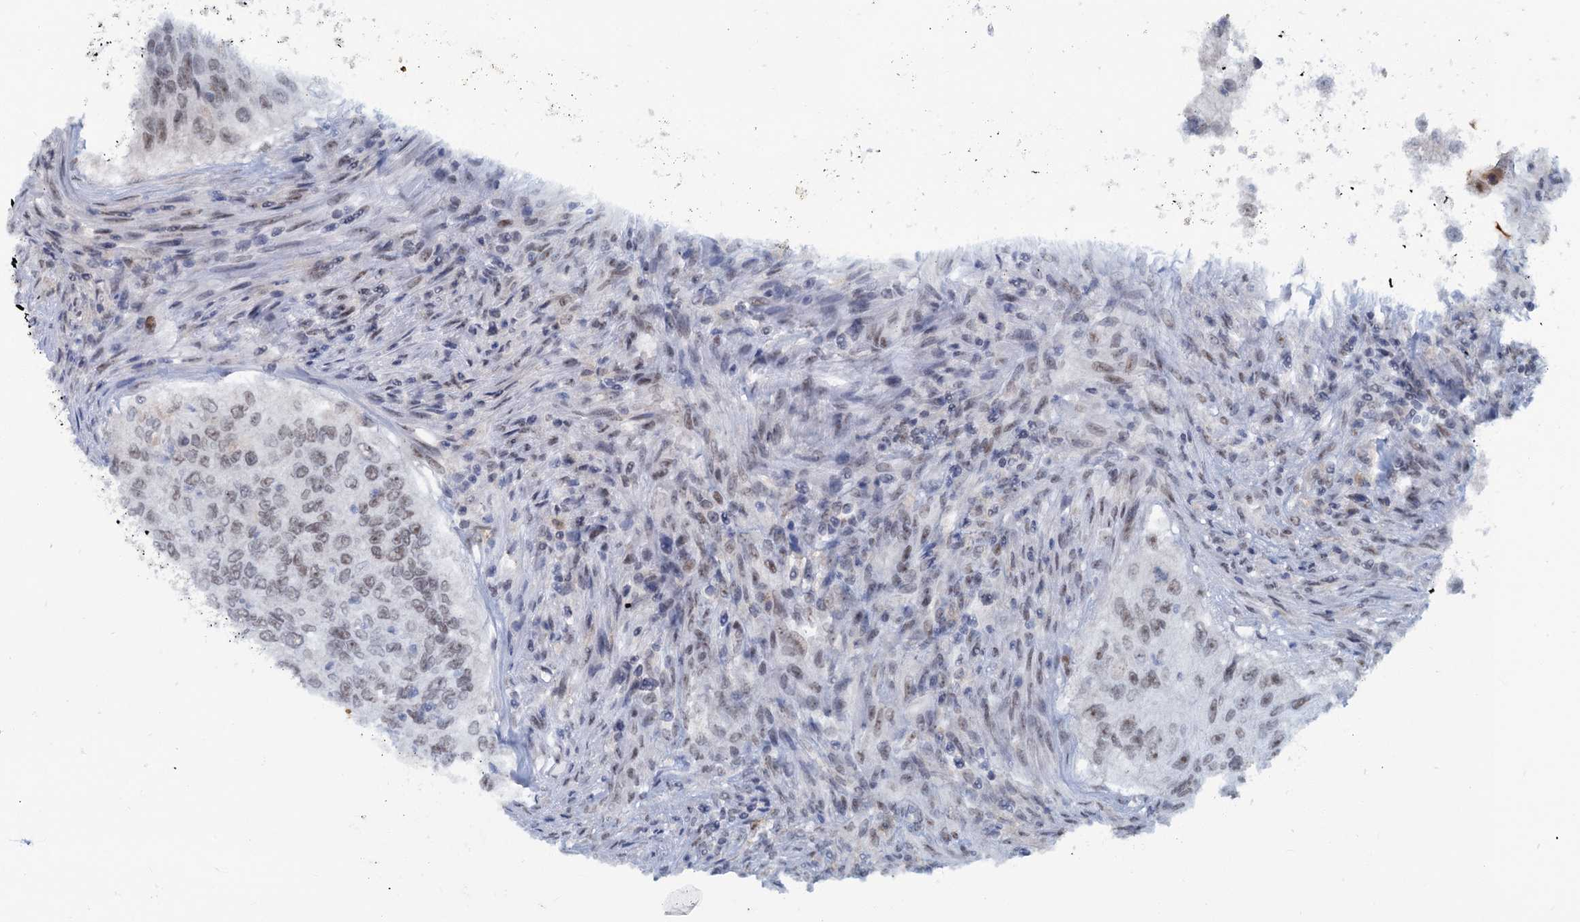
{"staining": {"intensity": "moderate", "quantity": "<25%", "location": "nuclear"}, "tissue": "urothelial cancer", "cell_type": "Tumor cells", "image_type": "cancer", "snomed": [{"axis": "morphology", "description": "Urothelial carcinoma, High grade"}, {"axis": "topography", "description": "Urinary bladder"}], "caption": "Human high-grade urothelial carcinoma stained with a protein marker demonstrates moderate staining in tumor cells.", "gene": "C1D", "patient": {"sex": "female", "age": 60}}